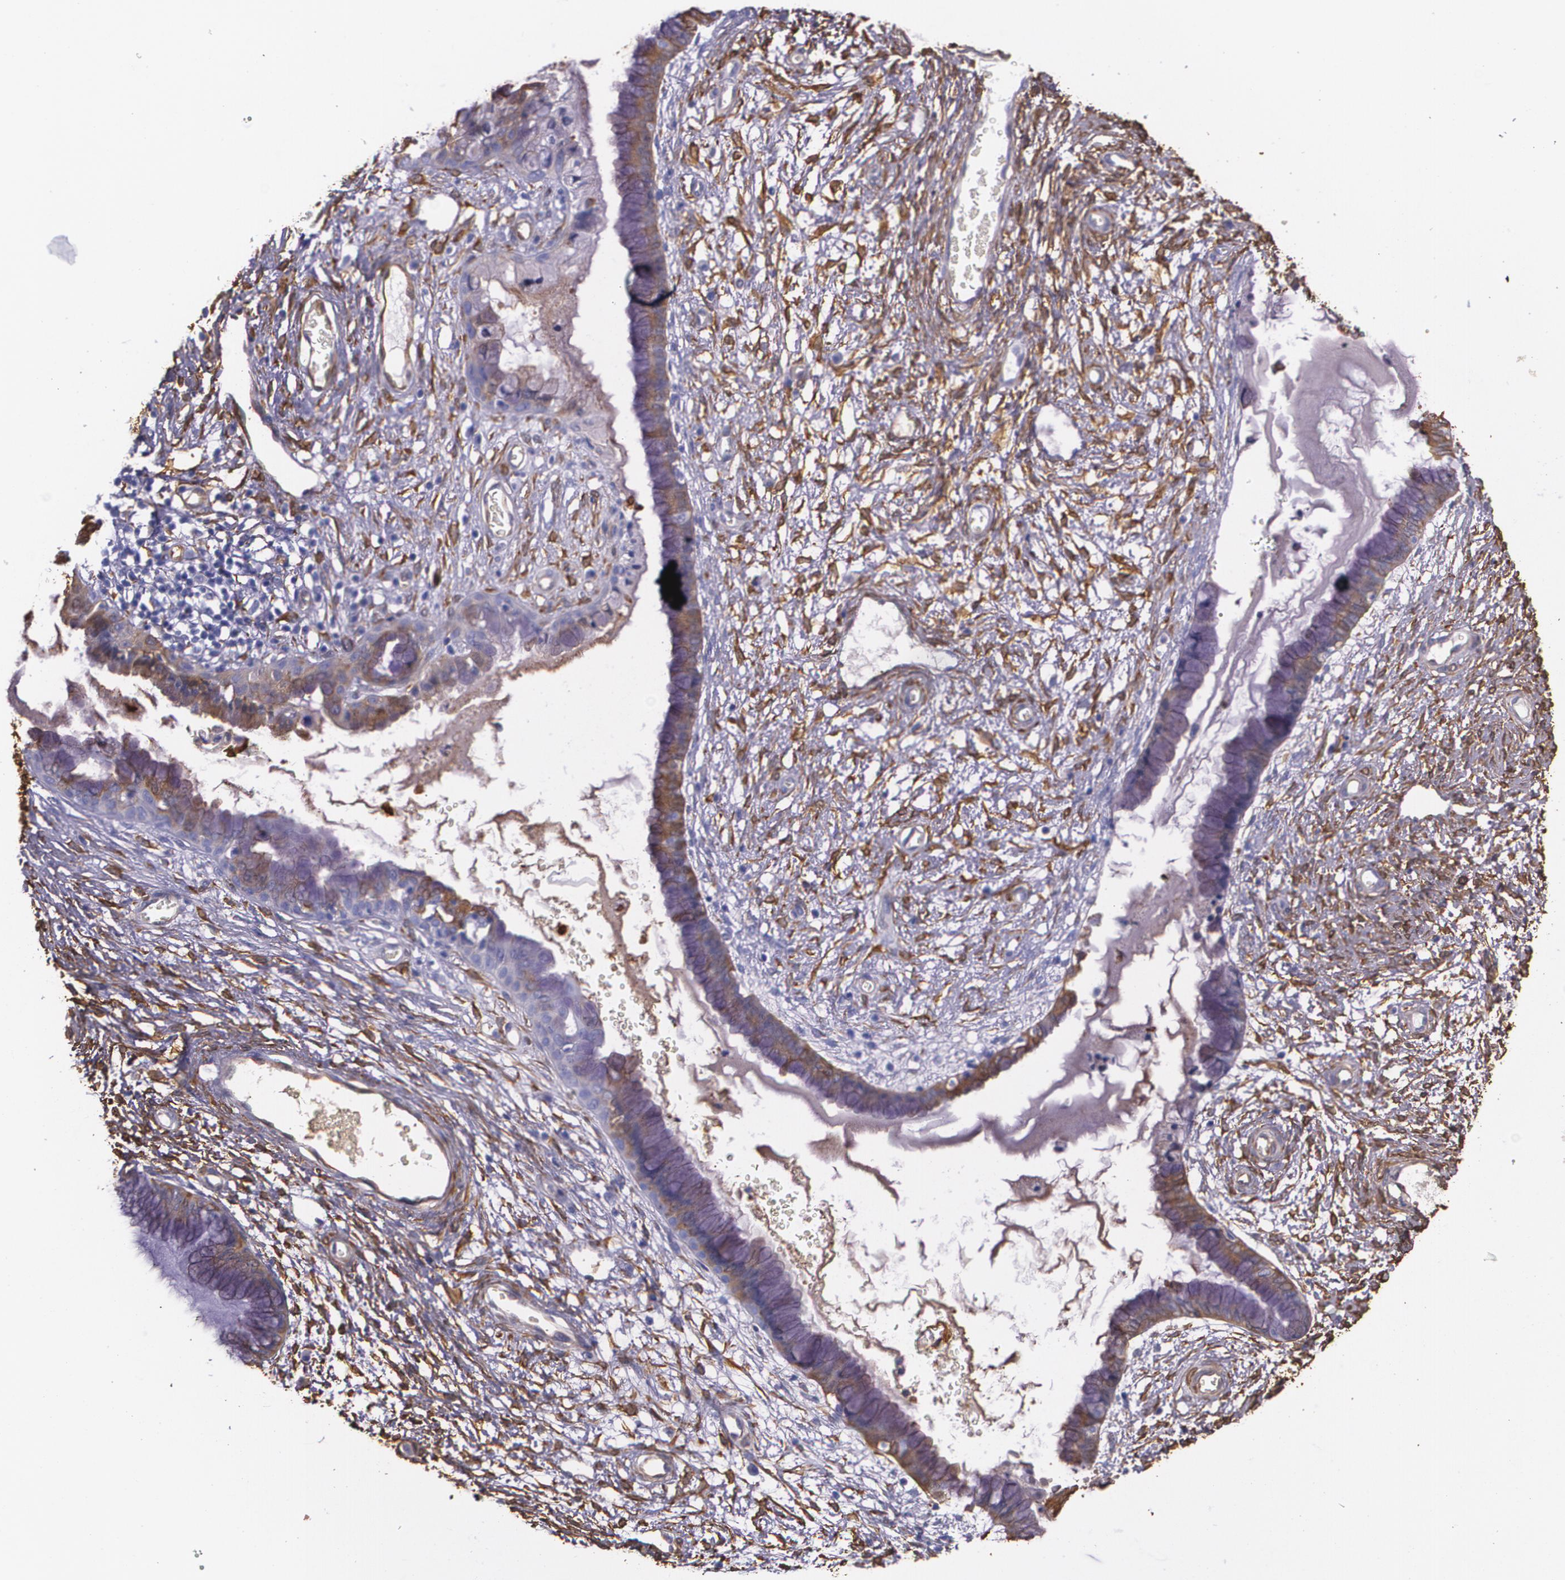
{"staining": {"intensity": "weak", "quantity": "25%-75%", "location": "cytoplasmic/membranous"}, "tissue": "cervix", "cell_type": "Glandular cells", "image_type": "normal", "snomed": [{"axis": "morphology", "description": "Normal tissue, NOS"}, {"axis": "topography", "description": "Cervix"}], "caption": "Glandular cells reveal low levels of weak cytoplasmic/membranous expression in approximately 25%-75% of cells in benign human cervix. (Brightfield microscopy of DAB IHC at high magnification).", "gene": "MMP2", "patient": {"sex": "female", "age": 55}}